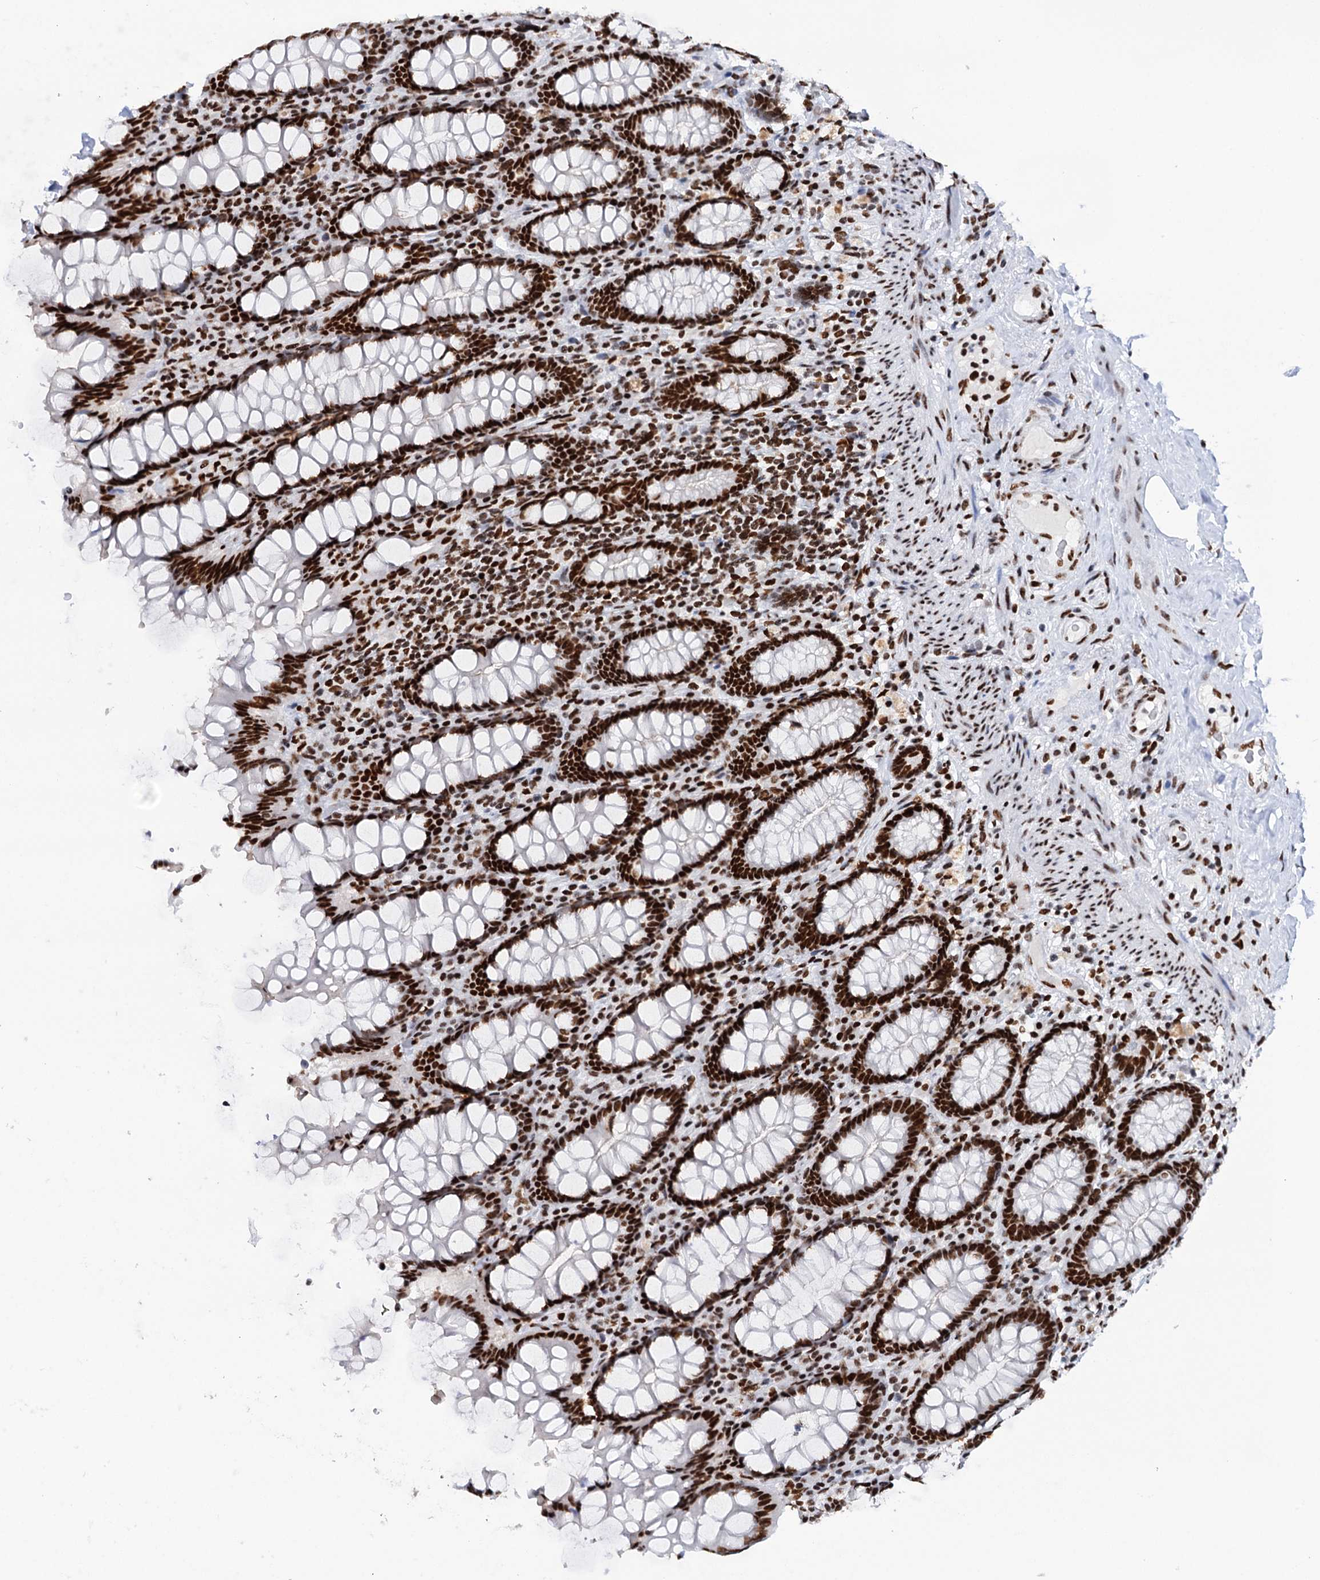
{"staining": {"intensity": "strong", "quantity": ">75%", "location": "nuclear"}, "tissue": "colon", "cell_type": "Endothelial cells", "image_type": "normal", "snomed": [{"axis": "morphology", "description": "Normal tissue, NOS"}, {"axis": "topography", "description": "Colon"}], "caption": "Immunohistochemistry of normal colon reveals high levels of strong nuclear expression in about >75% of endothelial cells. Nuclei are stained in blue.", "gene": "MATR3", "patient": {"sex": "female", "age": 79}}